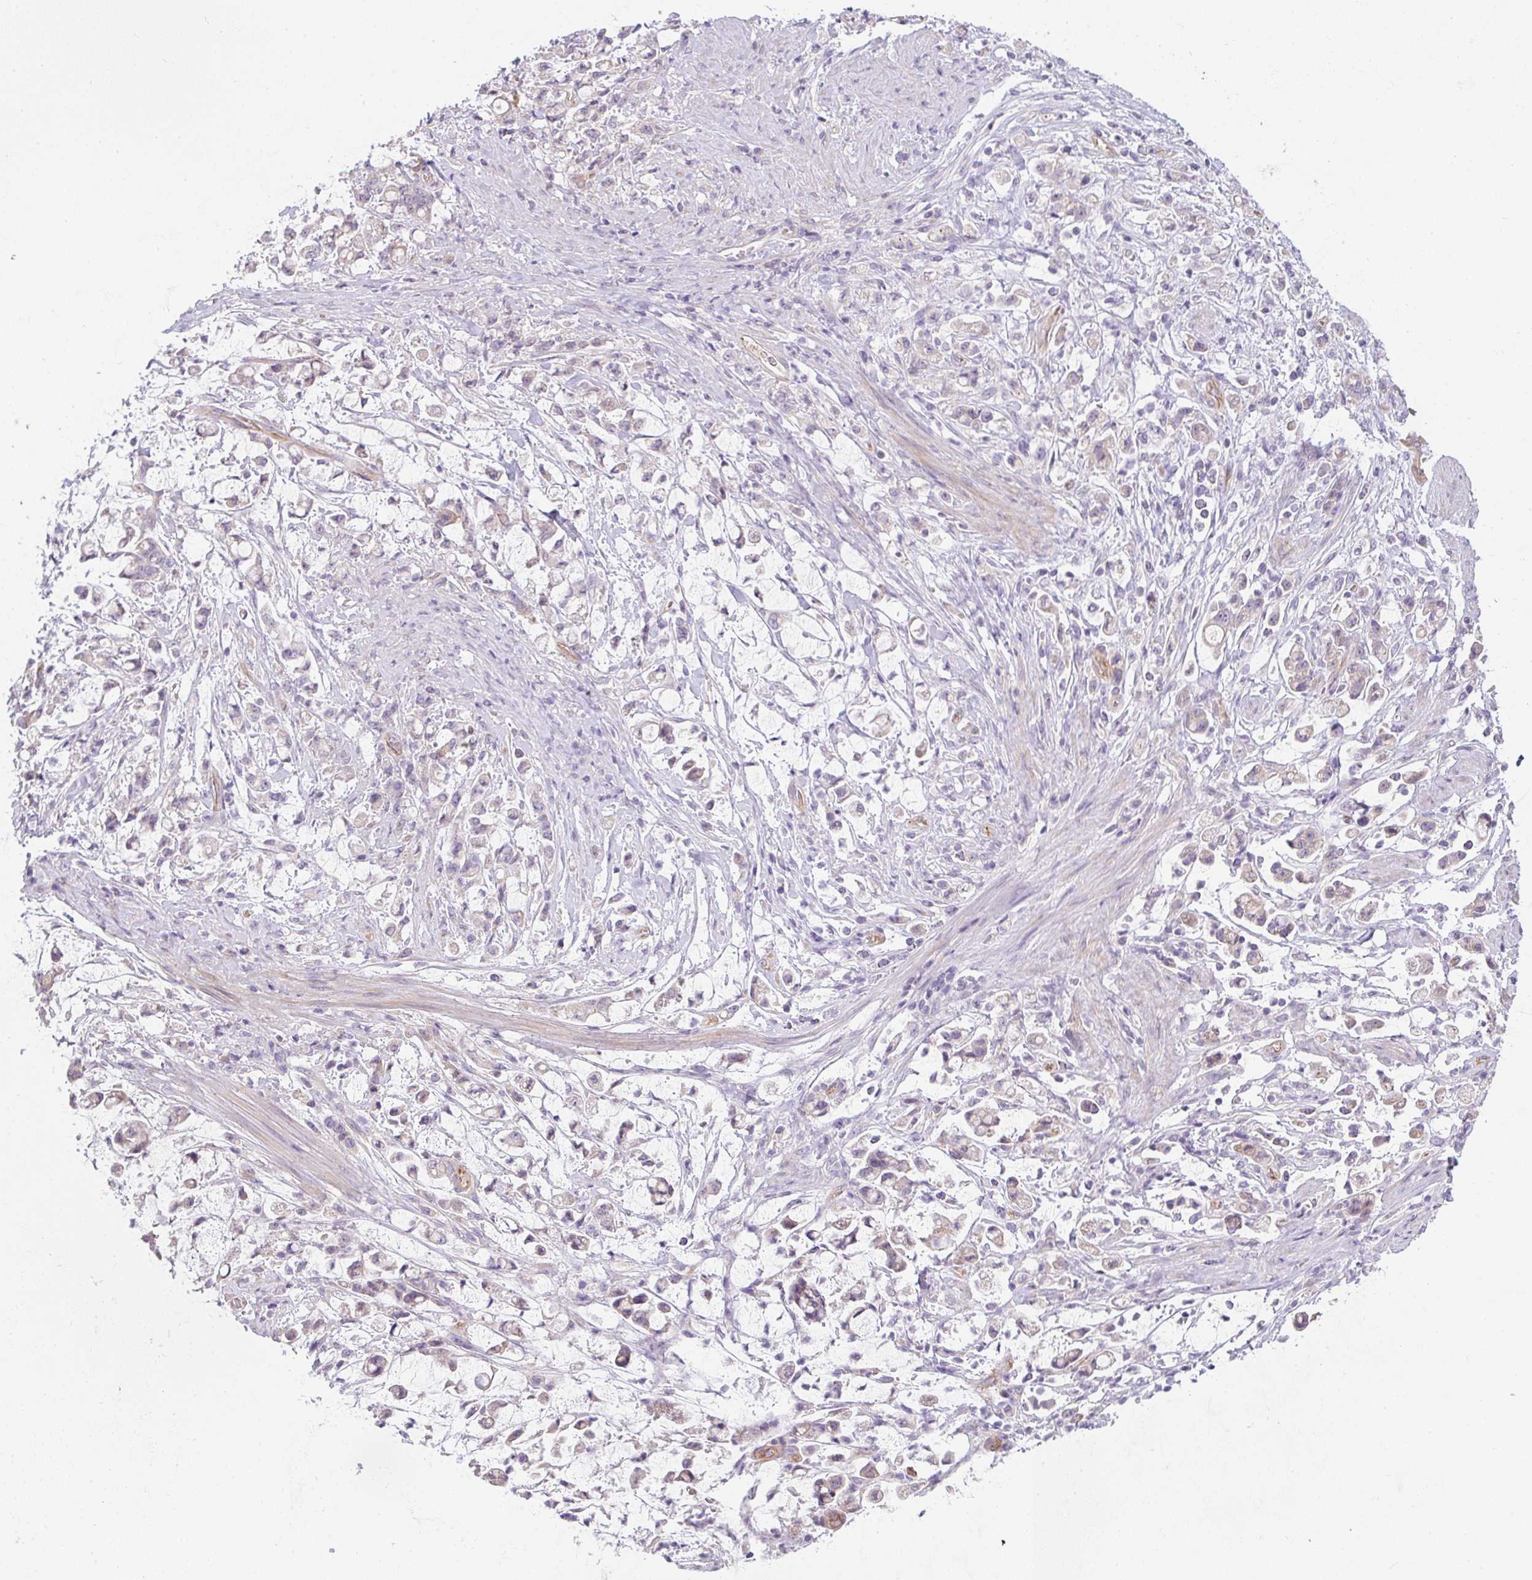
{"staining": {"intensity": "weak", "quantity": ">75%", "location": "cytoplasmic/membranous"}, "tissue": "stomach cancer", "cell_type": "Tumor cells", "image_type": "cancer", "snomed": [{"axis": "morphology", "description": "Adenocarcinoma, NOS"}, {"axis": "topography", "description": "Stomach"}], "caption": "Adenocarcinoma (stomach) stained with immunohistochemistry (IHC) reveals weak cytoplasmic/membranous positivity in about >75% of tumor cells. Using DAB (brown) and hematoxylin (blue) stains, captured at high magnification using brightfield microscopy.", "gene": "FILIP1", "patient": {"sex": "female", "age": 60}}